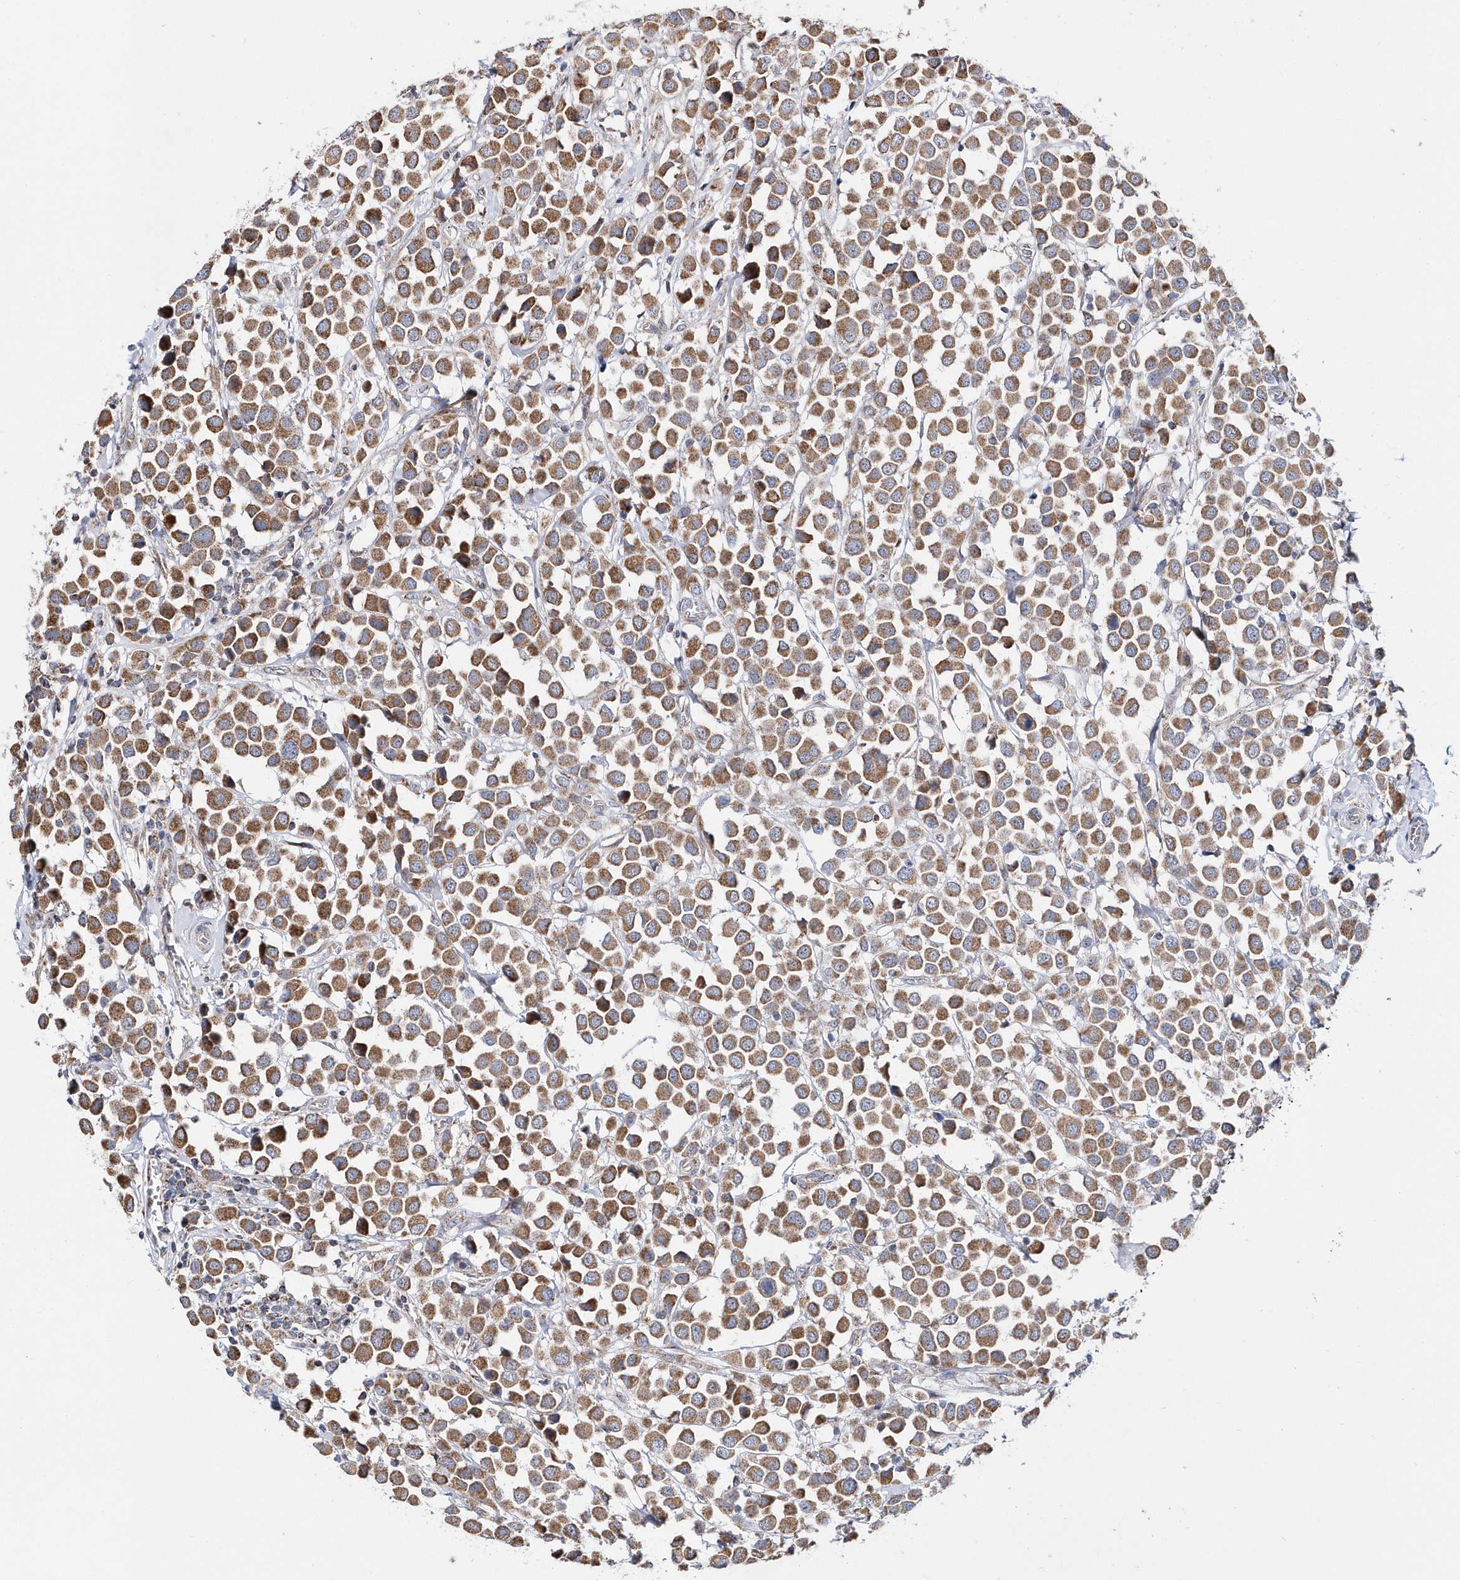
{"staining": {"intensity": "moderate", "quantity": ">75%", "location": "cytoplasmic/membranous"}, "tissue": "breast cancer", "cell_type": "Tumor cells", "image_type": "cancer", "snomed": [{"axis": "morphology", "description": "Duct carcinoma"}, {"axis": "topography", "description": "Breast"}], "caption": "Breast cancer tissue demonstrates moderate cytoplasmic/membranous expression in about >75% of tumor cells, visualized by immunohistochemistry. The protein of interest is shown in brown color, while the nuclei are stained blue.", "gene": "SPATA5", "patient": {"sex": "female", "age": 61}}